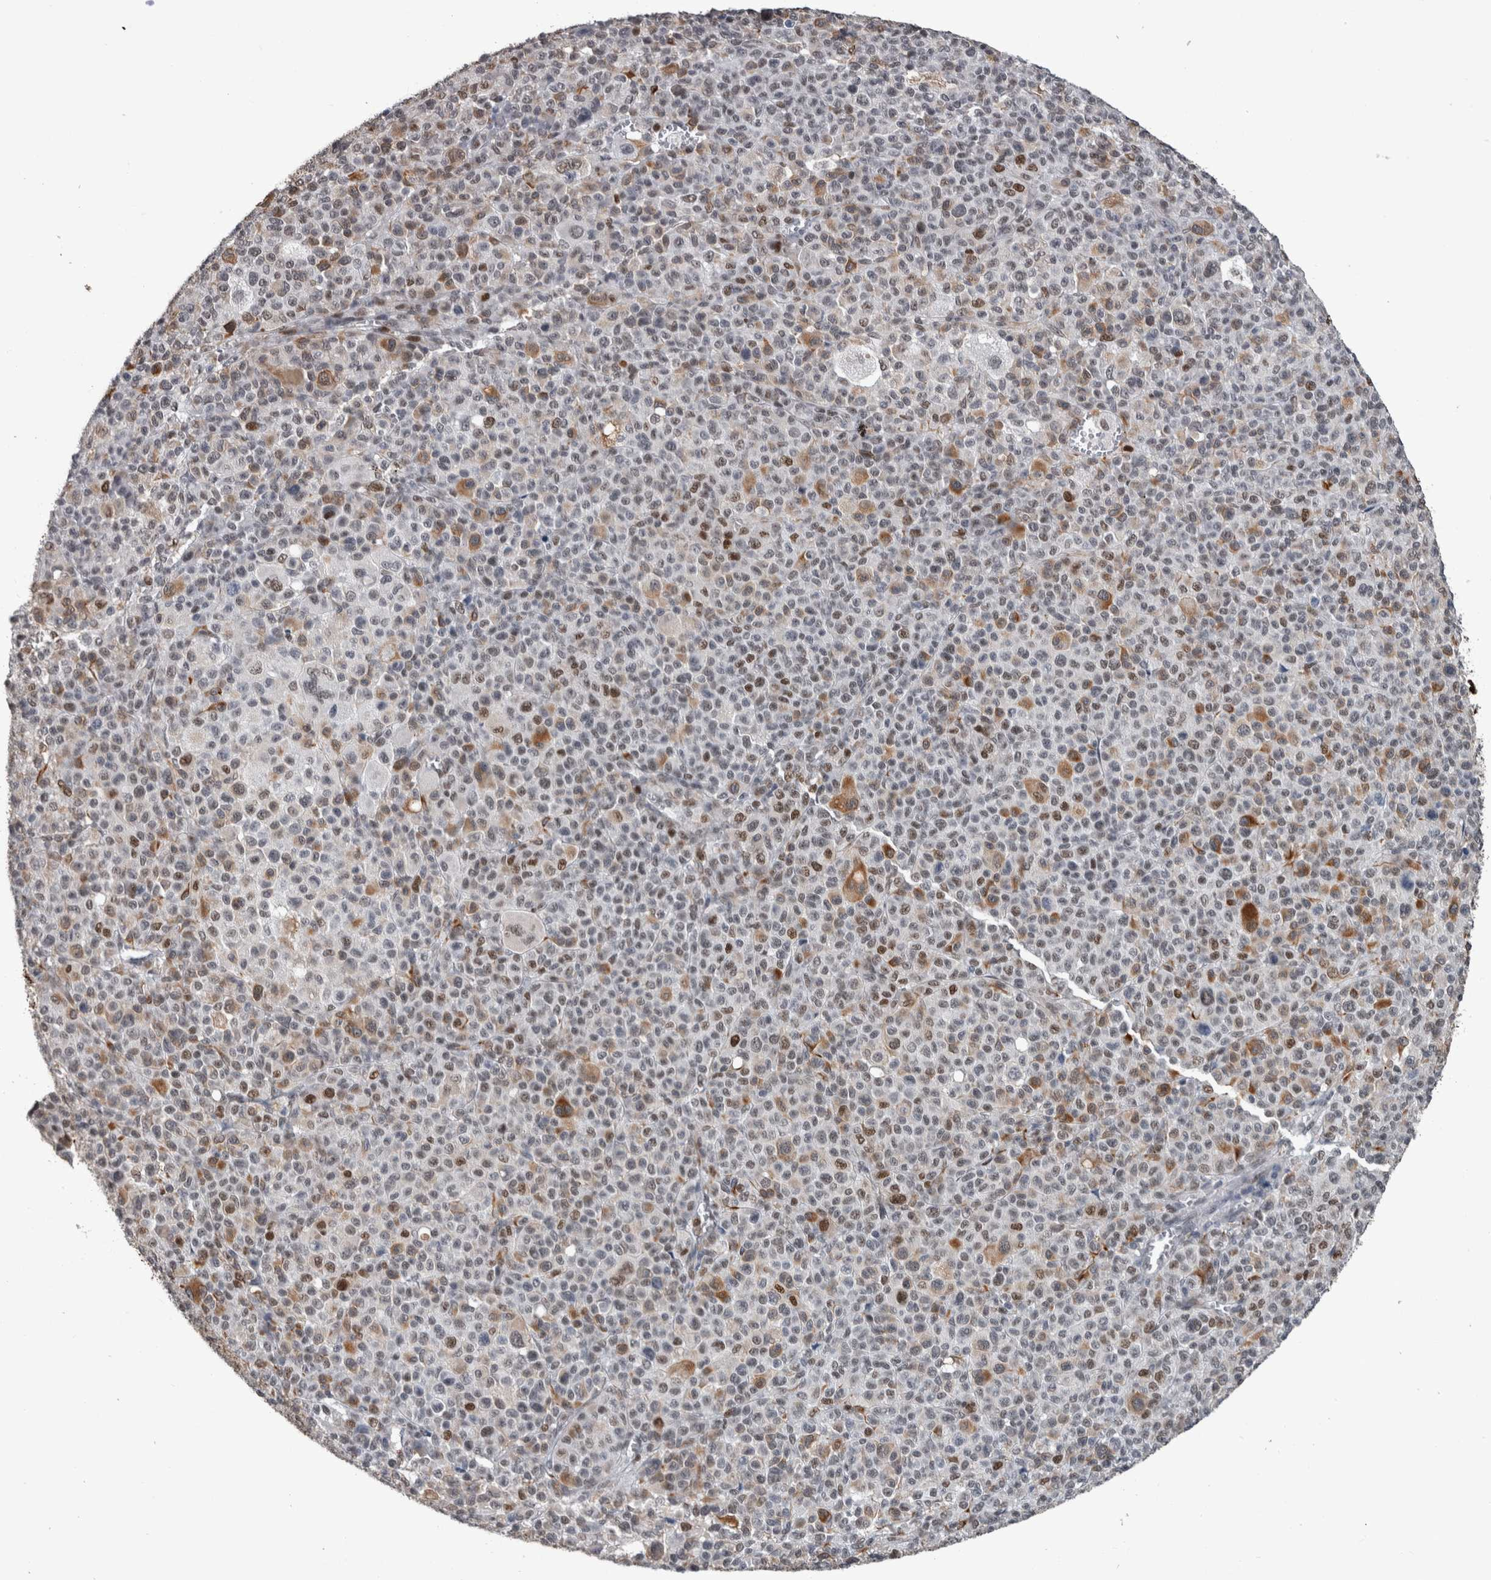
{"staining": {"intensity": "moderate", "quantity": "<25%", "location": "nuclear"}, "tissue": "melanoma", "cell_type": "Tumor cells", "image_type": "cancer", "snomed": [{"axis": "morphology", "description": "Malignant melanoma, Metastatic site"}, {"axis": "topography", "description": "Skin"}], "caption": "Immunohistochemistry (IHC) image of melanoma stained for a protein (brown), which reveals low levels of moderate nuclear staining in about <25% of tumor cells.", "gene": "POLD2", "patient": {"sex": "female", "age": 74}}